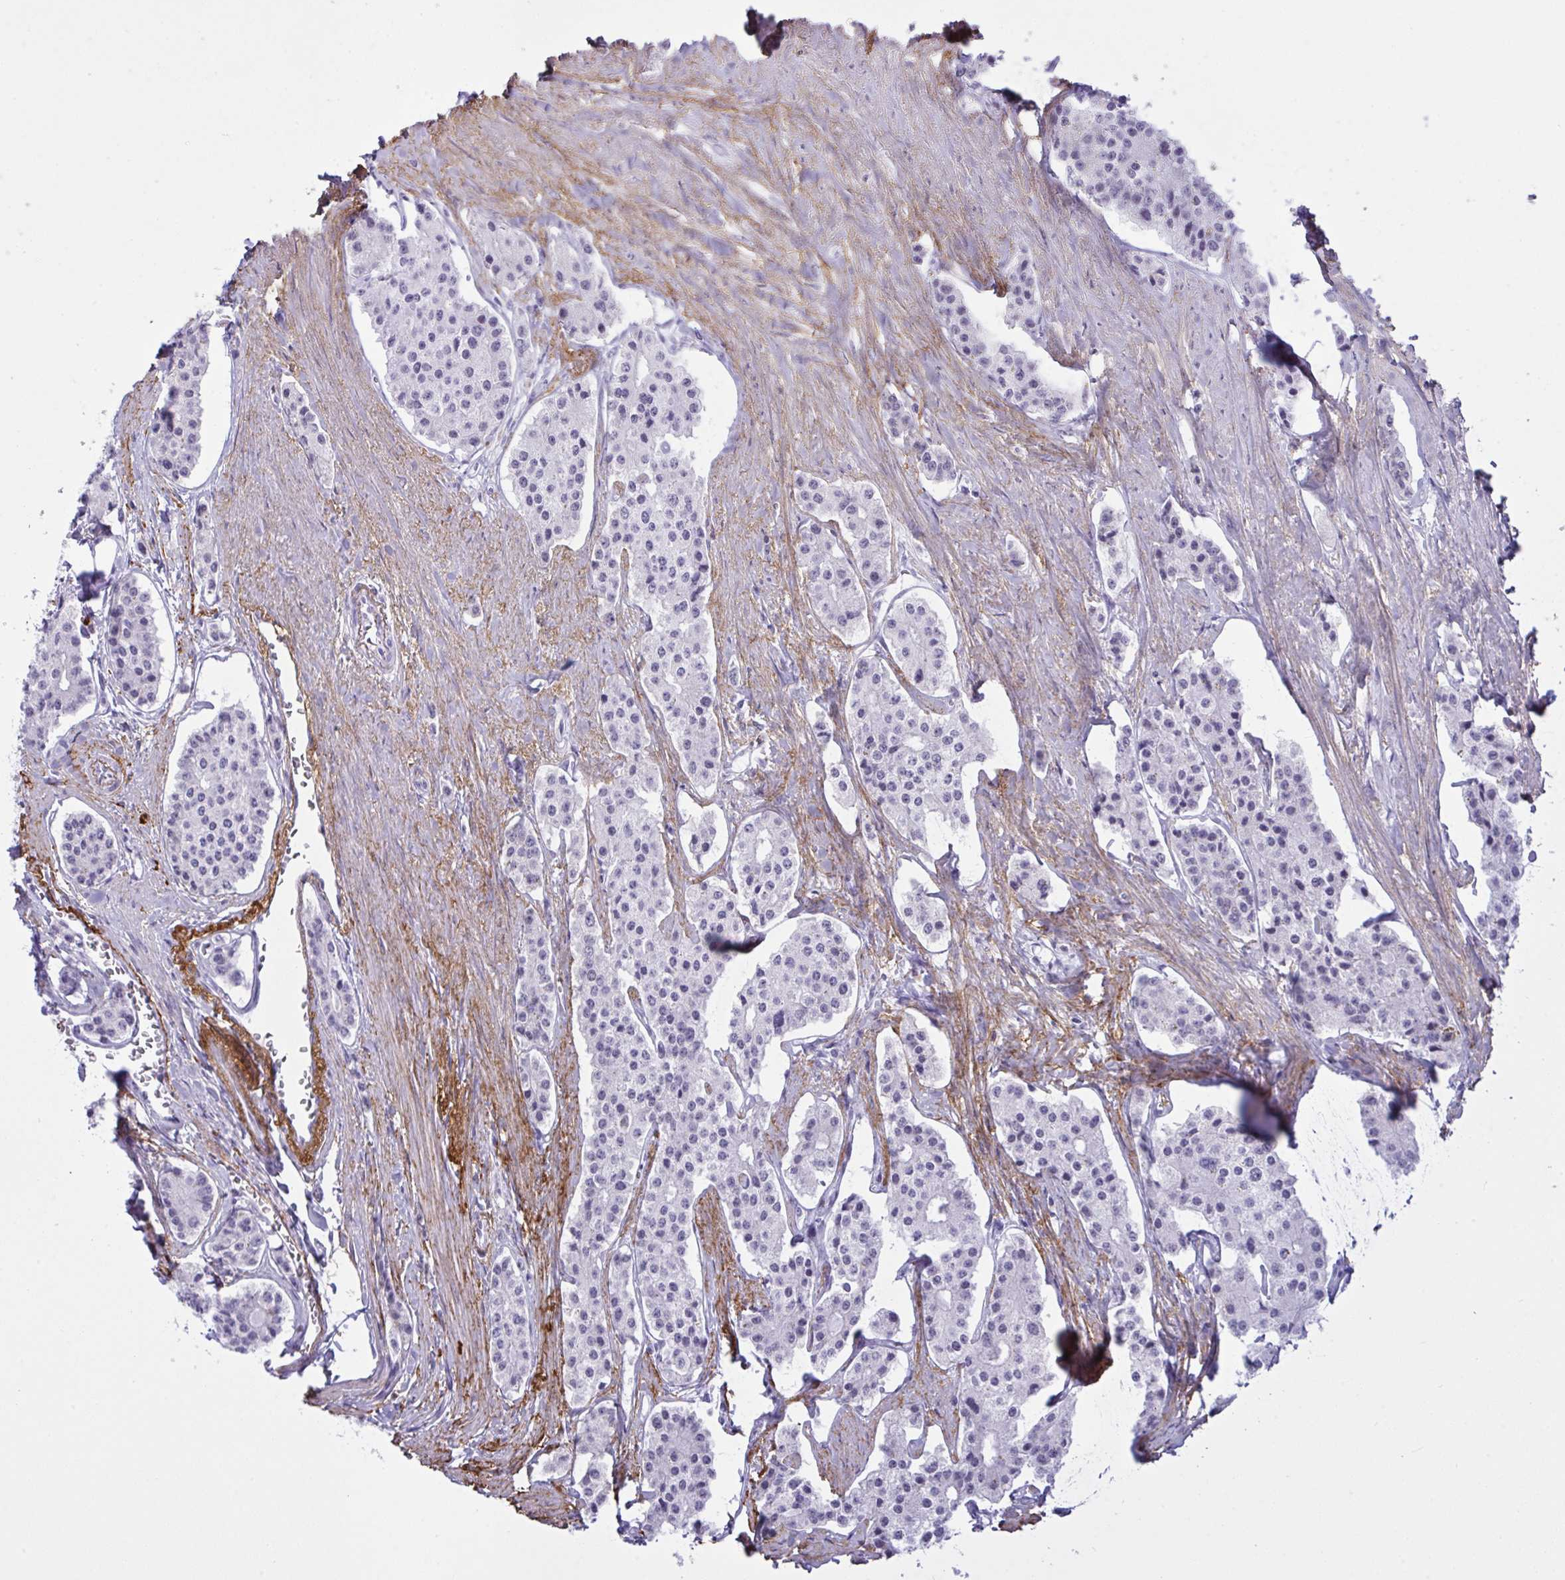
{"staining": {"intensity": "negative", "quantity": "none", "location": "none"}, "tissue": "carcinoid", "cell_type": "Tumor cells", "image_type": "cancer", "snomed": [{"axis": "morphology", "description": "Carcinoid, malignant, NOS"}, {"axis": "topography", "description": "Small intestine"}], "caption": "Tumor cells are negative for protein expression in human malignant carcinoid. The staining was performed using DAB (3,3'-diaminobenzidine) to visualize the protein expression in brown, while the nuclei were stained in blue with hematoxylin (Magnification: 20x).", "gene": "ELN", "patient": {"sex": "female", "age": 65}}